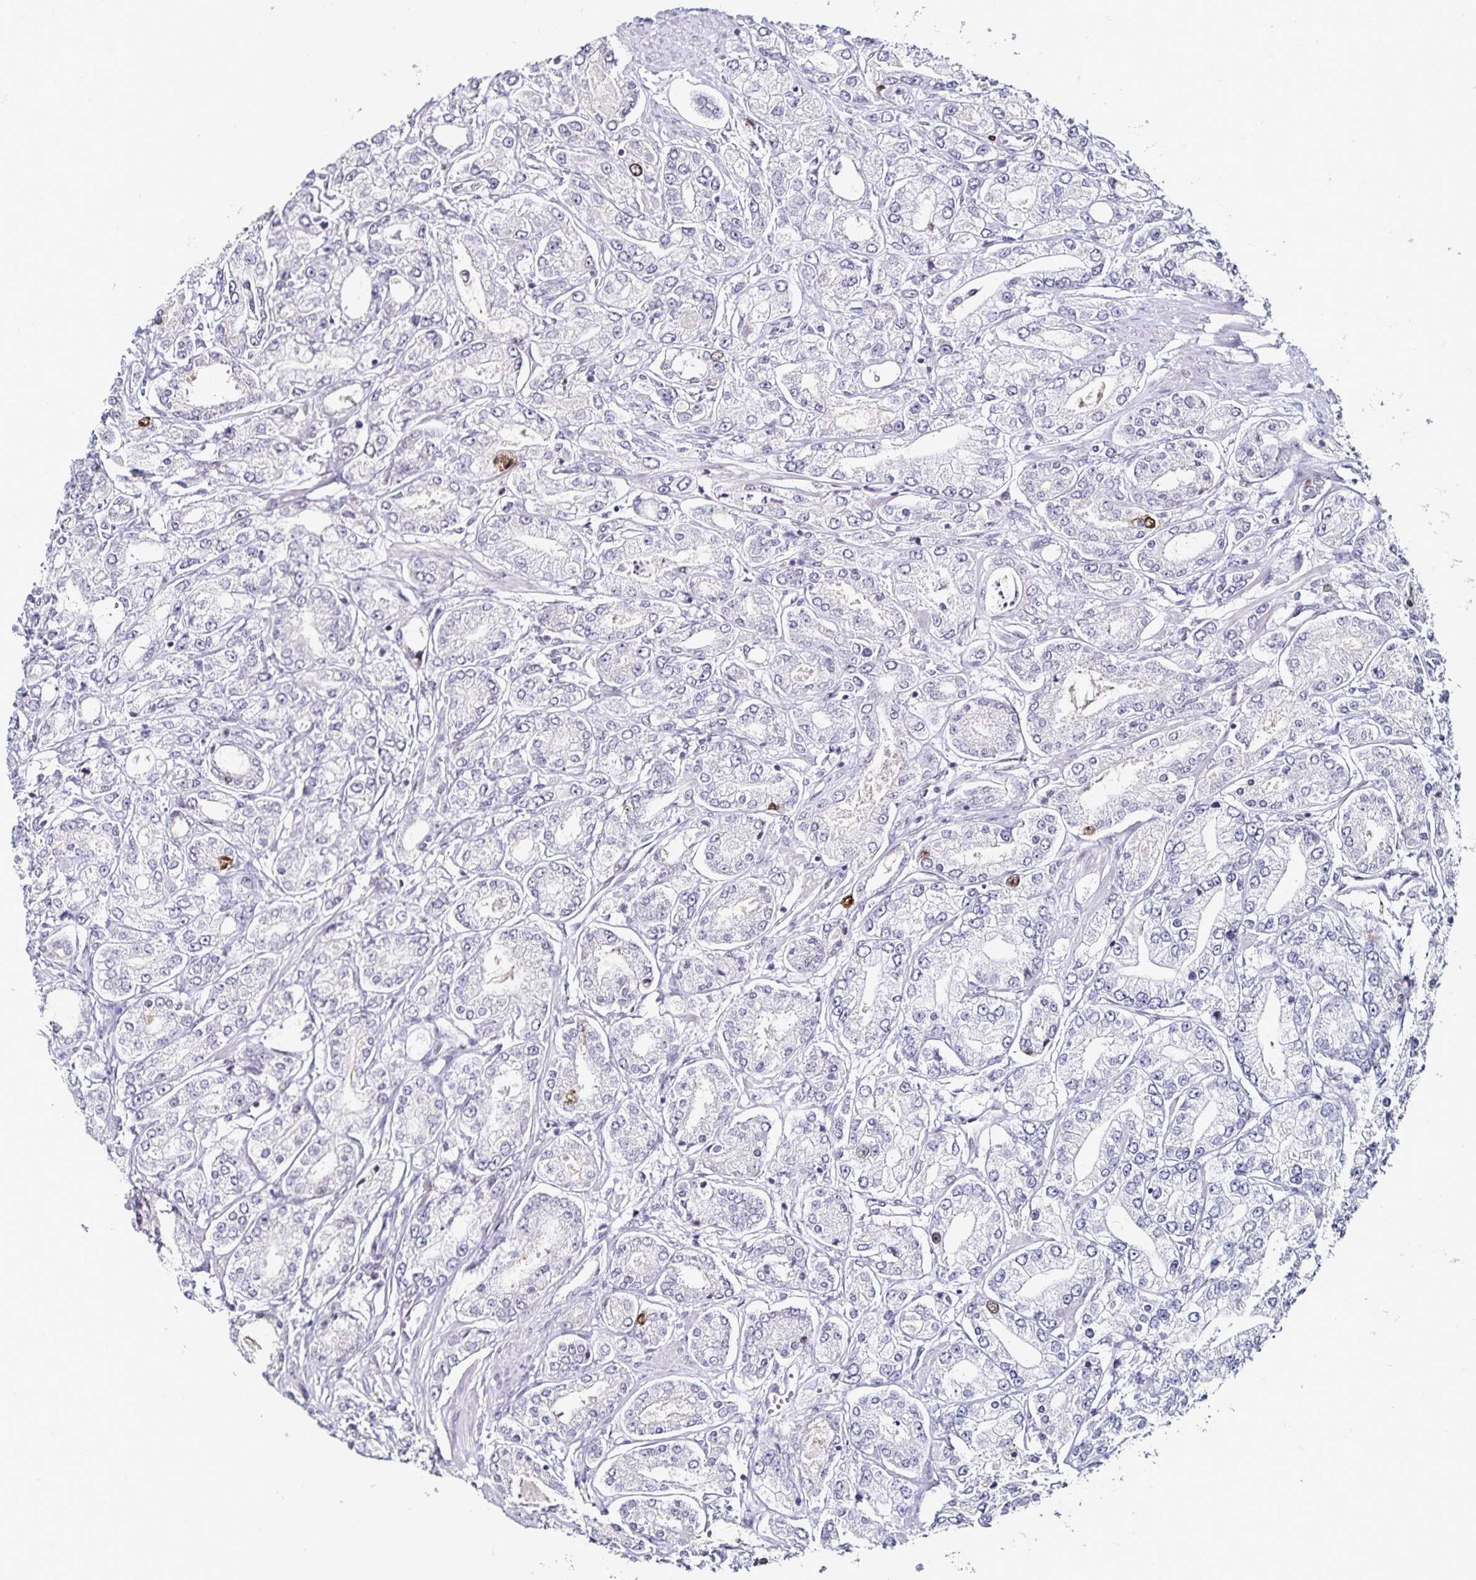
{"staining": {"intensity": "moderate", "quantity": "<25%", "location": "nuclear"}, "tissue": "prostate cancer", "cell_type": "Tumor cells", "image_type": "cancer", "snomed": [{"axis": "morphology", "description": "Adenocarcinoma, High grade"}, {"axis": "topography", "description": "Prostate"}], "caption": "The image exhibits immunohistochemical staining of prostate cancer (high-grade adenocarcinoma). There is moderate nuclear positivity is seen in about <25% of tumor cells.", "gene": "ANLN", "patient": {"sex": "male", "age": 66}}